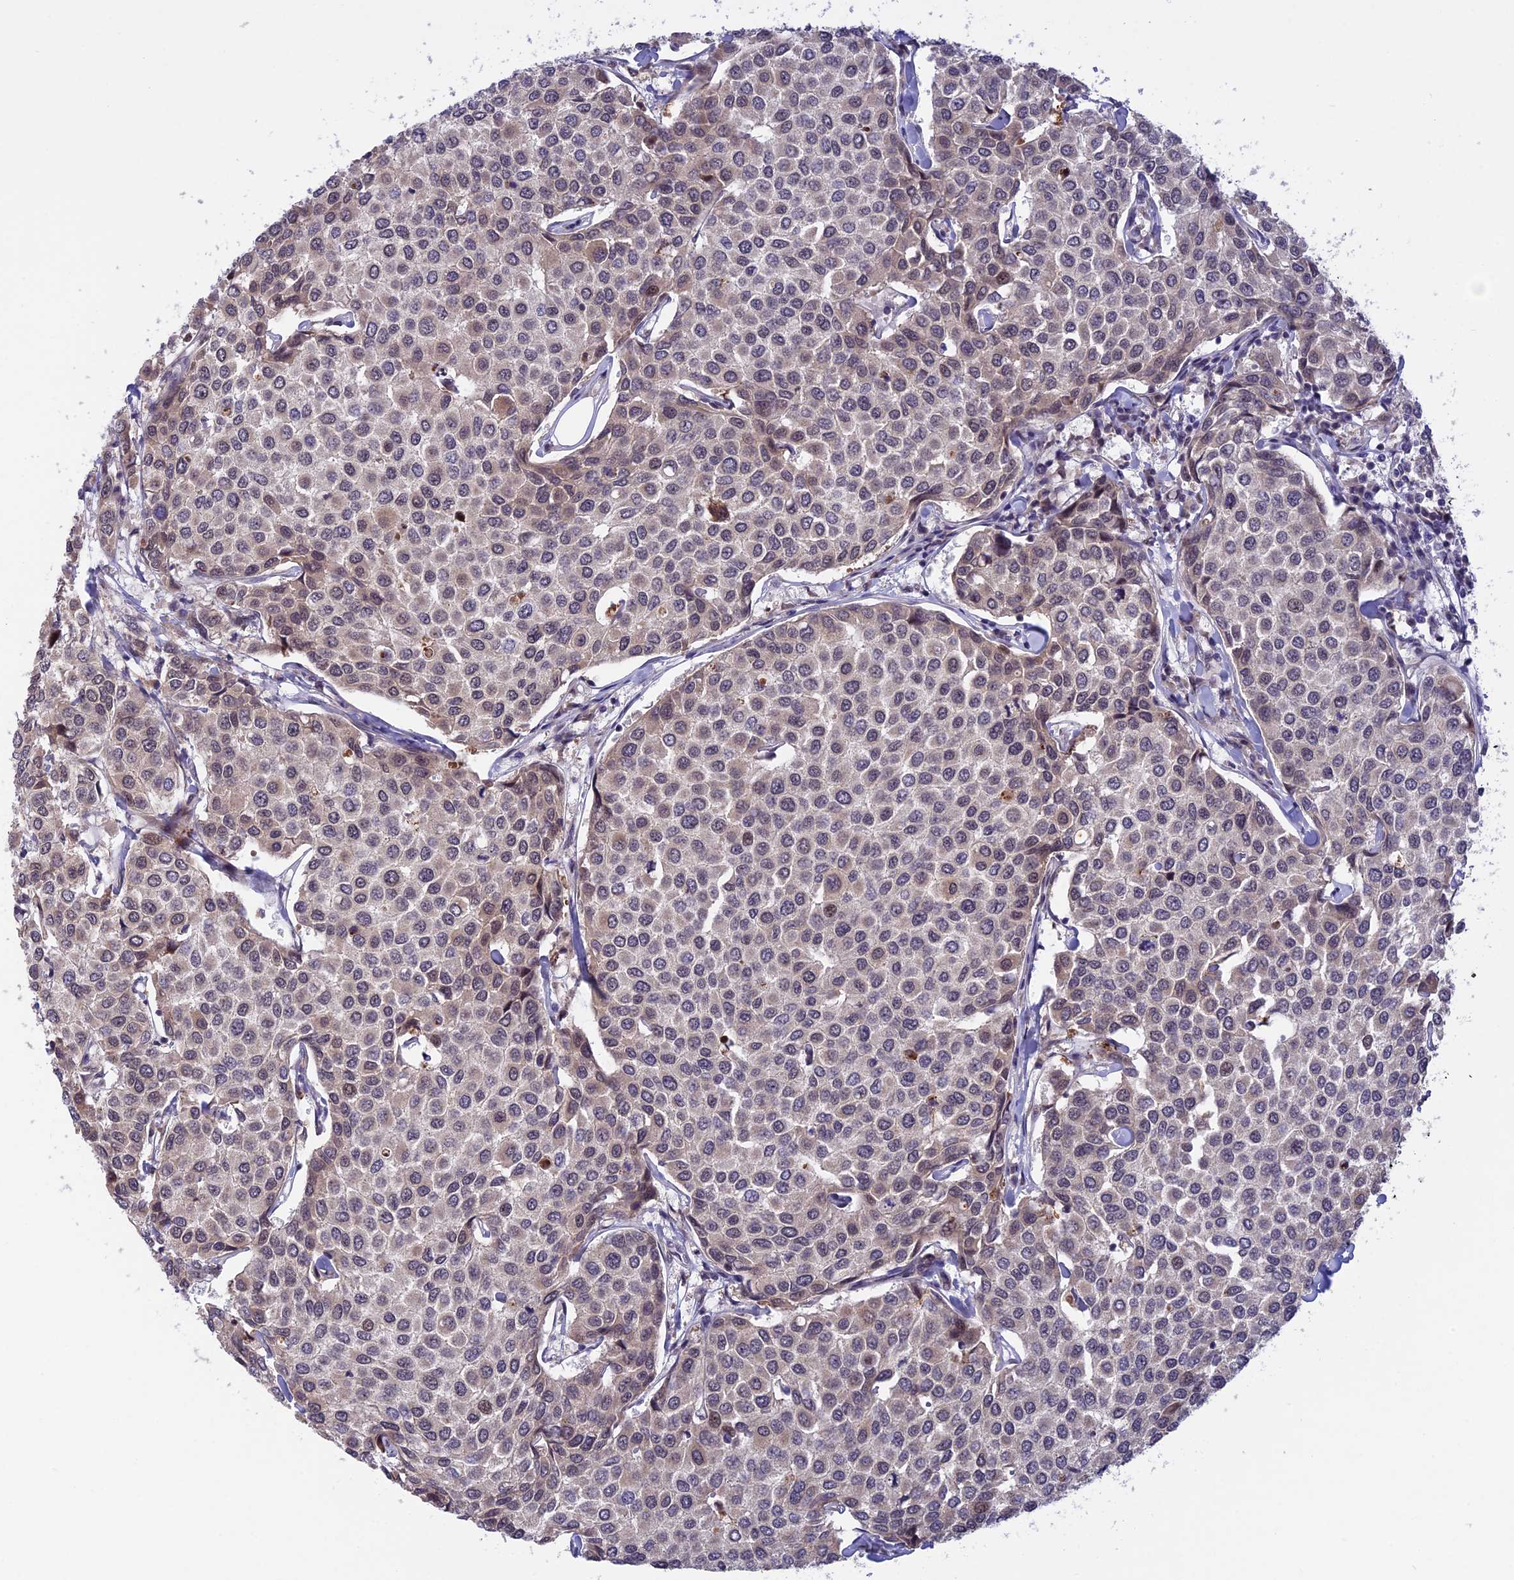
{"staining": {"intensity": "weak", "quantity": "25%-75%", "location": "cytoplasmic/membranous"}, "tissue": "breast cancer", "cell_type": "Tumor cells", "image_type": "cancer", "snomed": [{"axis": "morphology", "description": "Duct carcinoma"}, {"axis": "topography", "description": "Breast"}], "caption": "Weak cytoplasmic/membranous expression for a protein is seen in about 25%-75% of tumor cells of breast invasive ductal carcinoma using immunohistochemistry (IHC).", "gene": "POLR2C", "patient": {"sex": "female", "age": 55}}